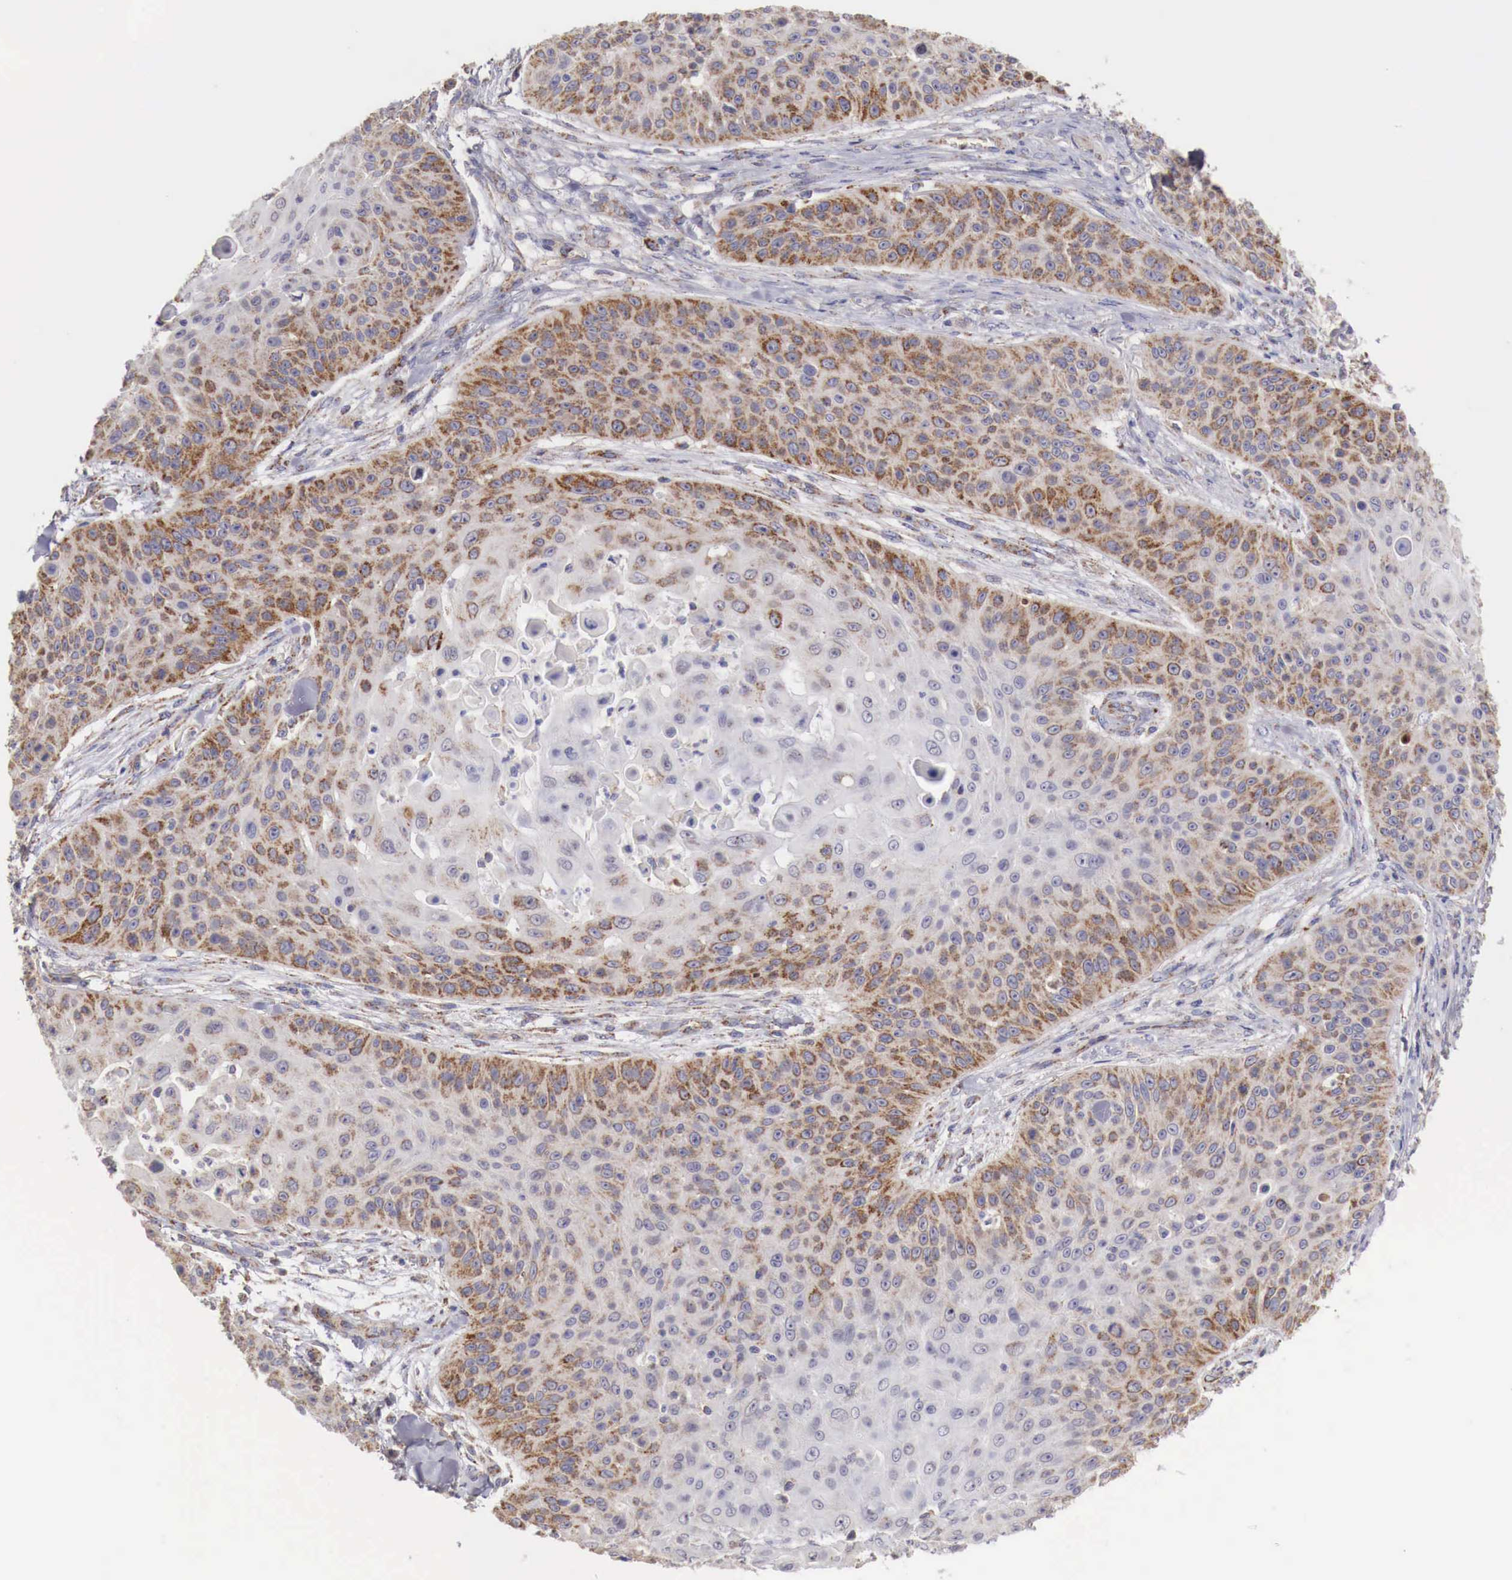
{"staining": {"intensity": "moderate", "quantity": "25%-75%", "location": "cytoplasmic/membranous"}, "tissue": "skin cancer", "cell_type": "Tumor cells", "image_type": "cancer", "snomed": [{"axis": "morphology", "description": "Squamous cell carcinoma, NOS"}, {"axis": "topography", "description": "Skin"}], "caption": "Protein staining of skin cancer (squamous cell carcinoma) tissue displays moderate cytoplasmic/membranous expression in about 25%-75% of tumor cells. The staining is performed using DAB (3,3'-diaminobenzidine) brown chromogen to label protein expression. The nuclei are counter-stained blue using hematoxylin.", "gene": "XPNPEP3", "patient": {"sex": "male", "age": 82}}